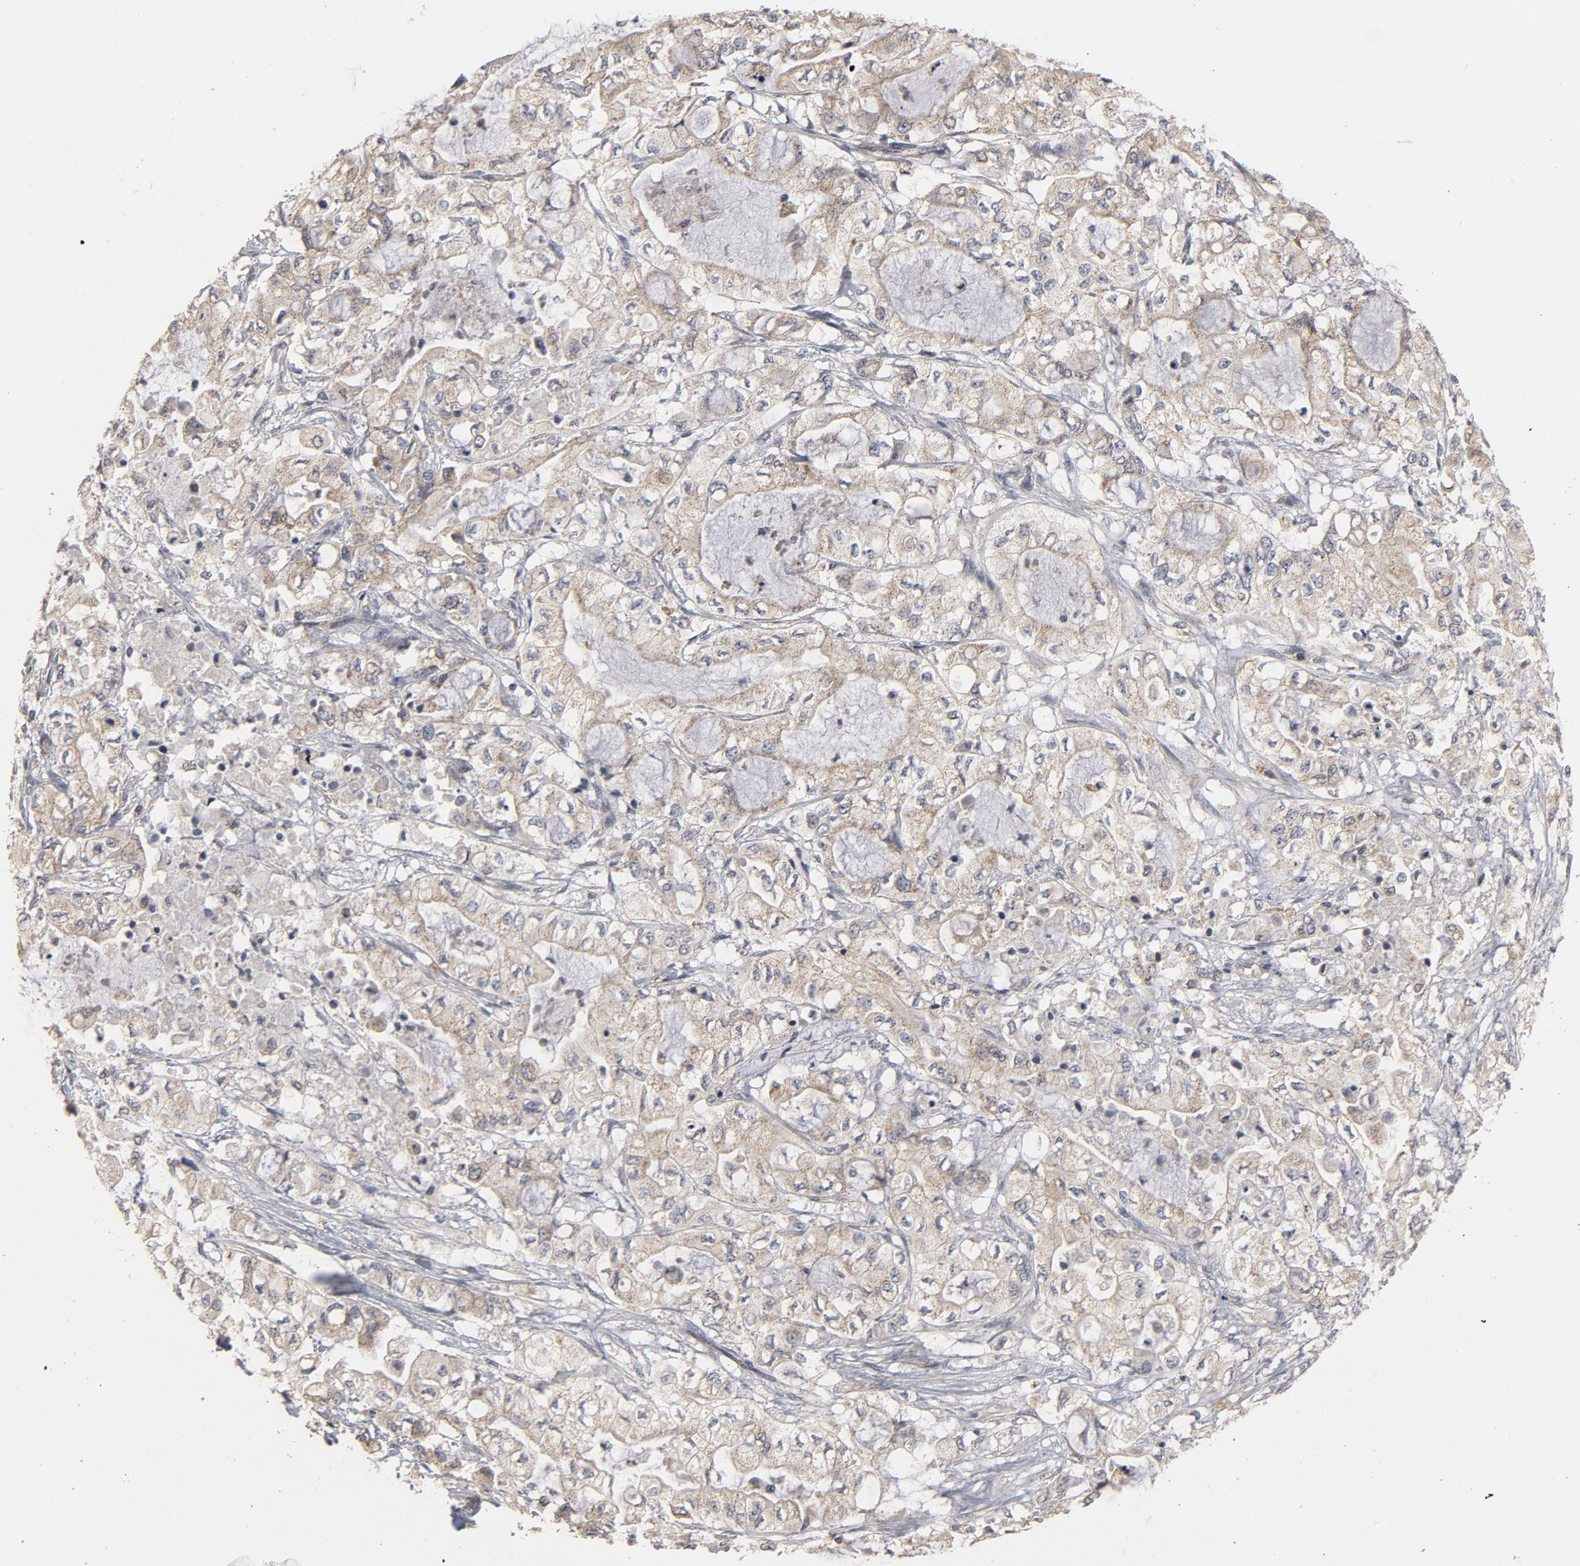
{"staining": {"intensity": "weak", "quantity": ">75%", "location": "cytoplasmic/membranous"}, "tissue": "pancreatic cancer", "cell_type": "Tumor cells", "image_type": "cancer", "snomed": [{"axis": "morphology", "description": "Adenocarcinoma, NOS"}, {"axis": "topography", "description": "Pancreas"}], "caption": "Pancreatic cancer (adenocarcinoma) tissue demonstrates weak cytoplasmic/membranous positivity in about >75% of tumor cells, visualized by immunohistochemistry.", "gene": "PPP1R1B", "patient": {"sex": "male", "age": 79}}